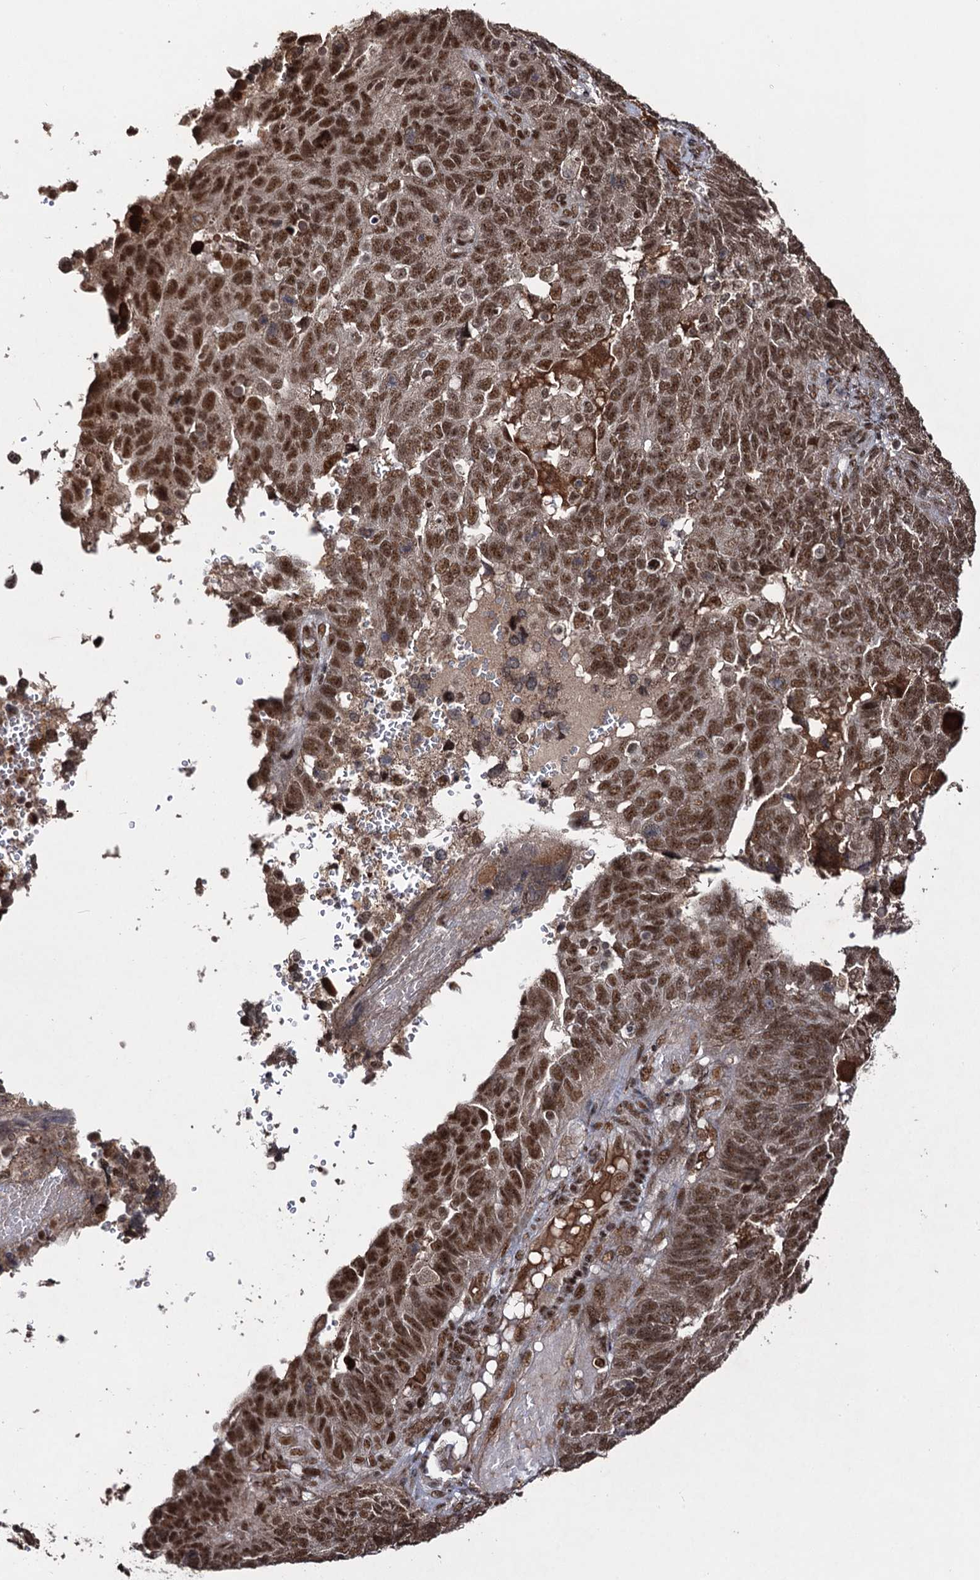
{"staining": {"intensity": "moderate", "quantity": ">75%", "location": "nuclear"}, "tissue": "endometrial cancer", "cell_type": "Tumor cells", "image_type": "cancer", "snomed": [{"axis": "morphology", "description": "Adenocarcinoma, NOS"}, {"axis": "topography", "description": "Endometrium"}], "caption": "Brown immunohistochemical staining in human endometrial adenocarcinoma reveals moderate nuclear positivity in about >75% of tumor cells. The staining is performed using DAB (3,3'-diaminobenzidine) brown chromogen to label protein expression. The nuclei are counter-stained blue using hematoxylin.", "gene": "SFSWAP", "patient": {"sex": "female", "age": 66}}